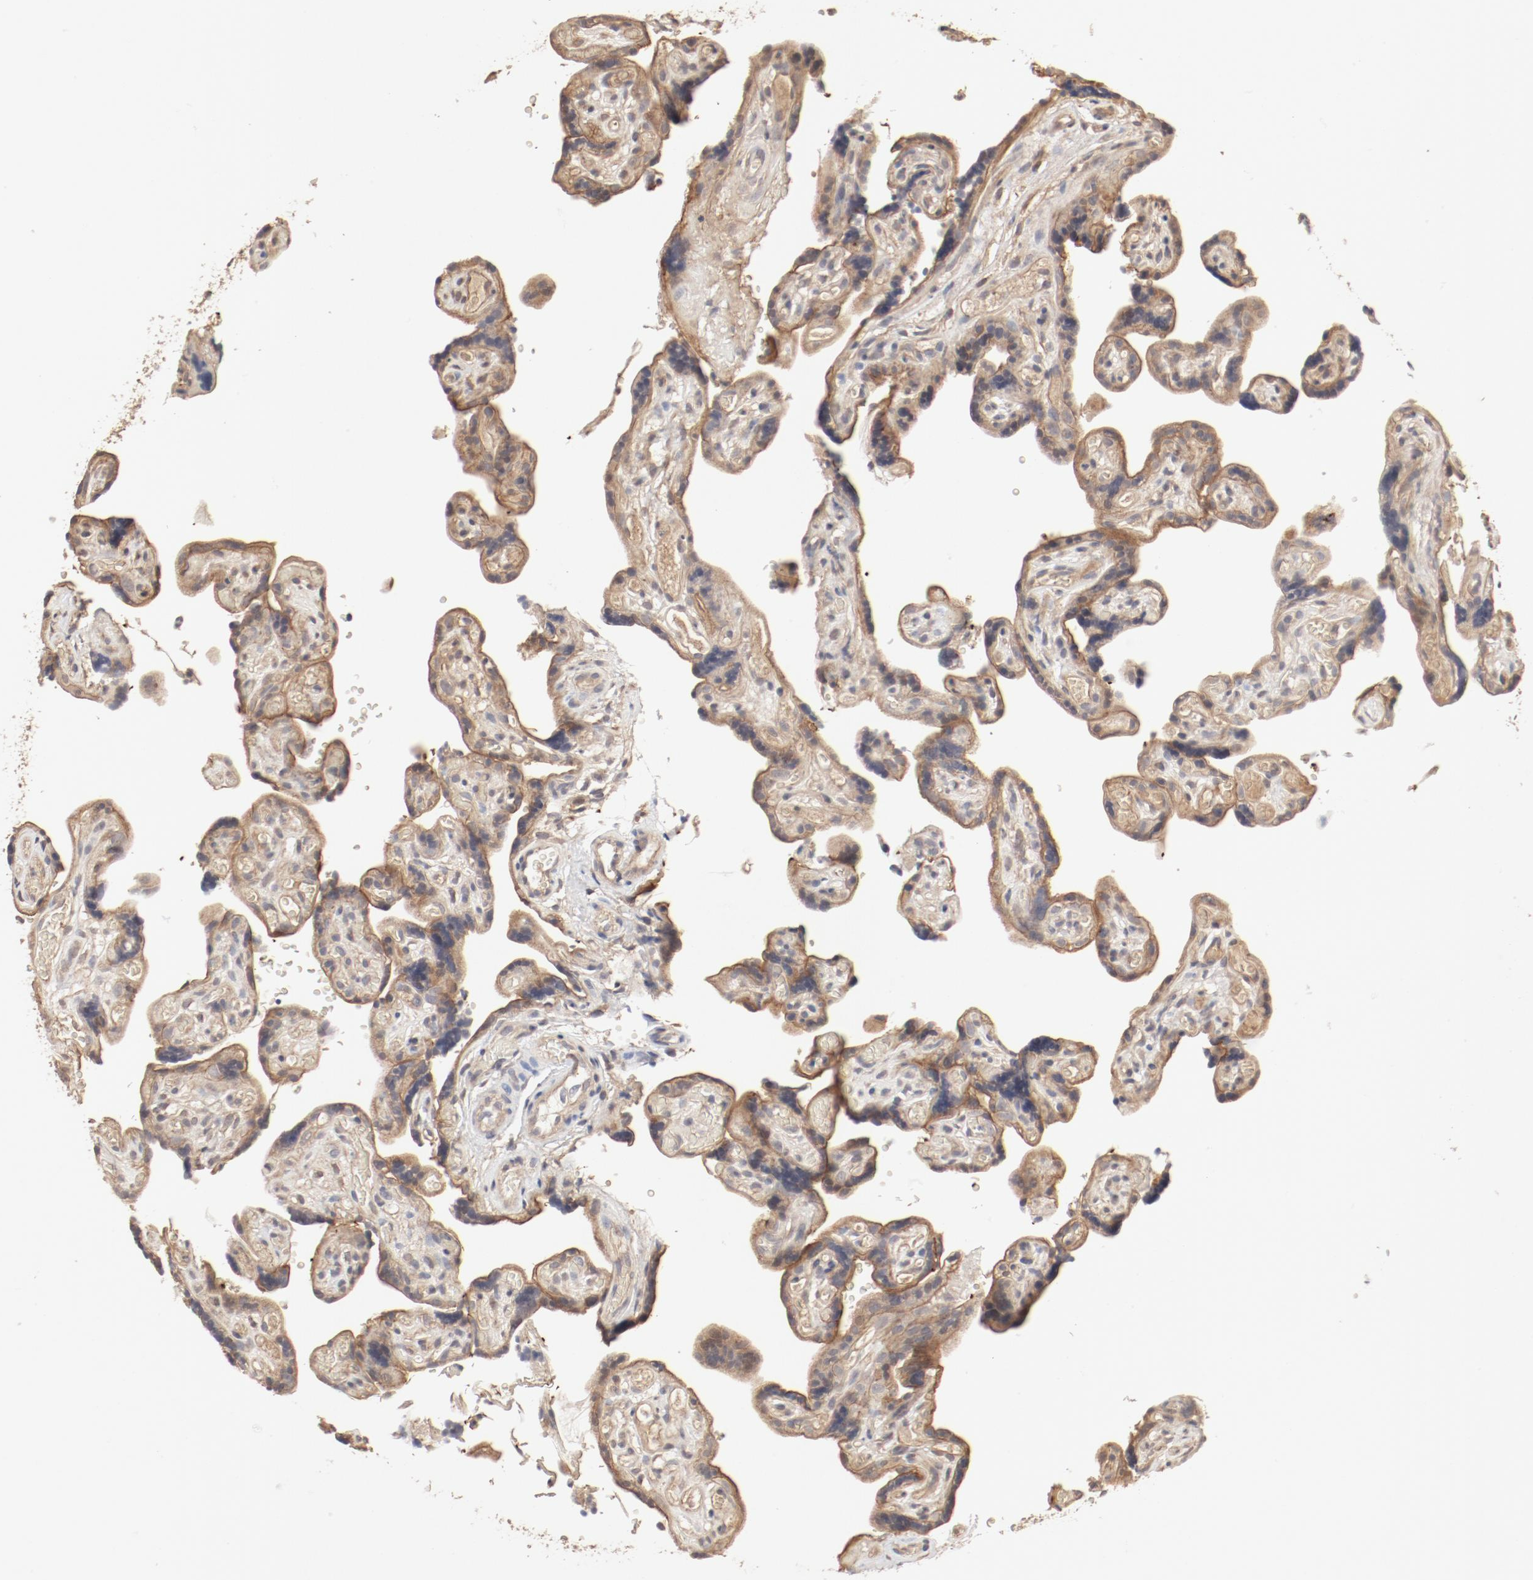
{"staining": {"intensity": "moderate", "quantity": ">75%", "location": "cytoplasmic/membranous"}, "tissue": "placenta", "cell_type": "Decidual cells", "image_type": "normal", "snomed": [{"axis": "morphology", "description": "Normal tissue, NOS"}, {"axis": "topography", "description": "Placenta"}], "caption": "IHC photomicrograph of normal placenta stained for a protein (brown), which exhibits medium levels of moderate cytoplasmic/membranous staining in about >75% of decidual cells.", "gene": "IL3RA", "patient": {"sex": "female", "age": 30}}